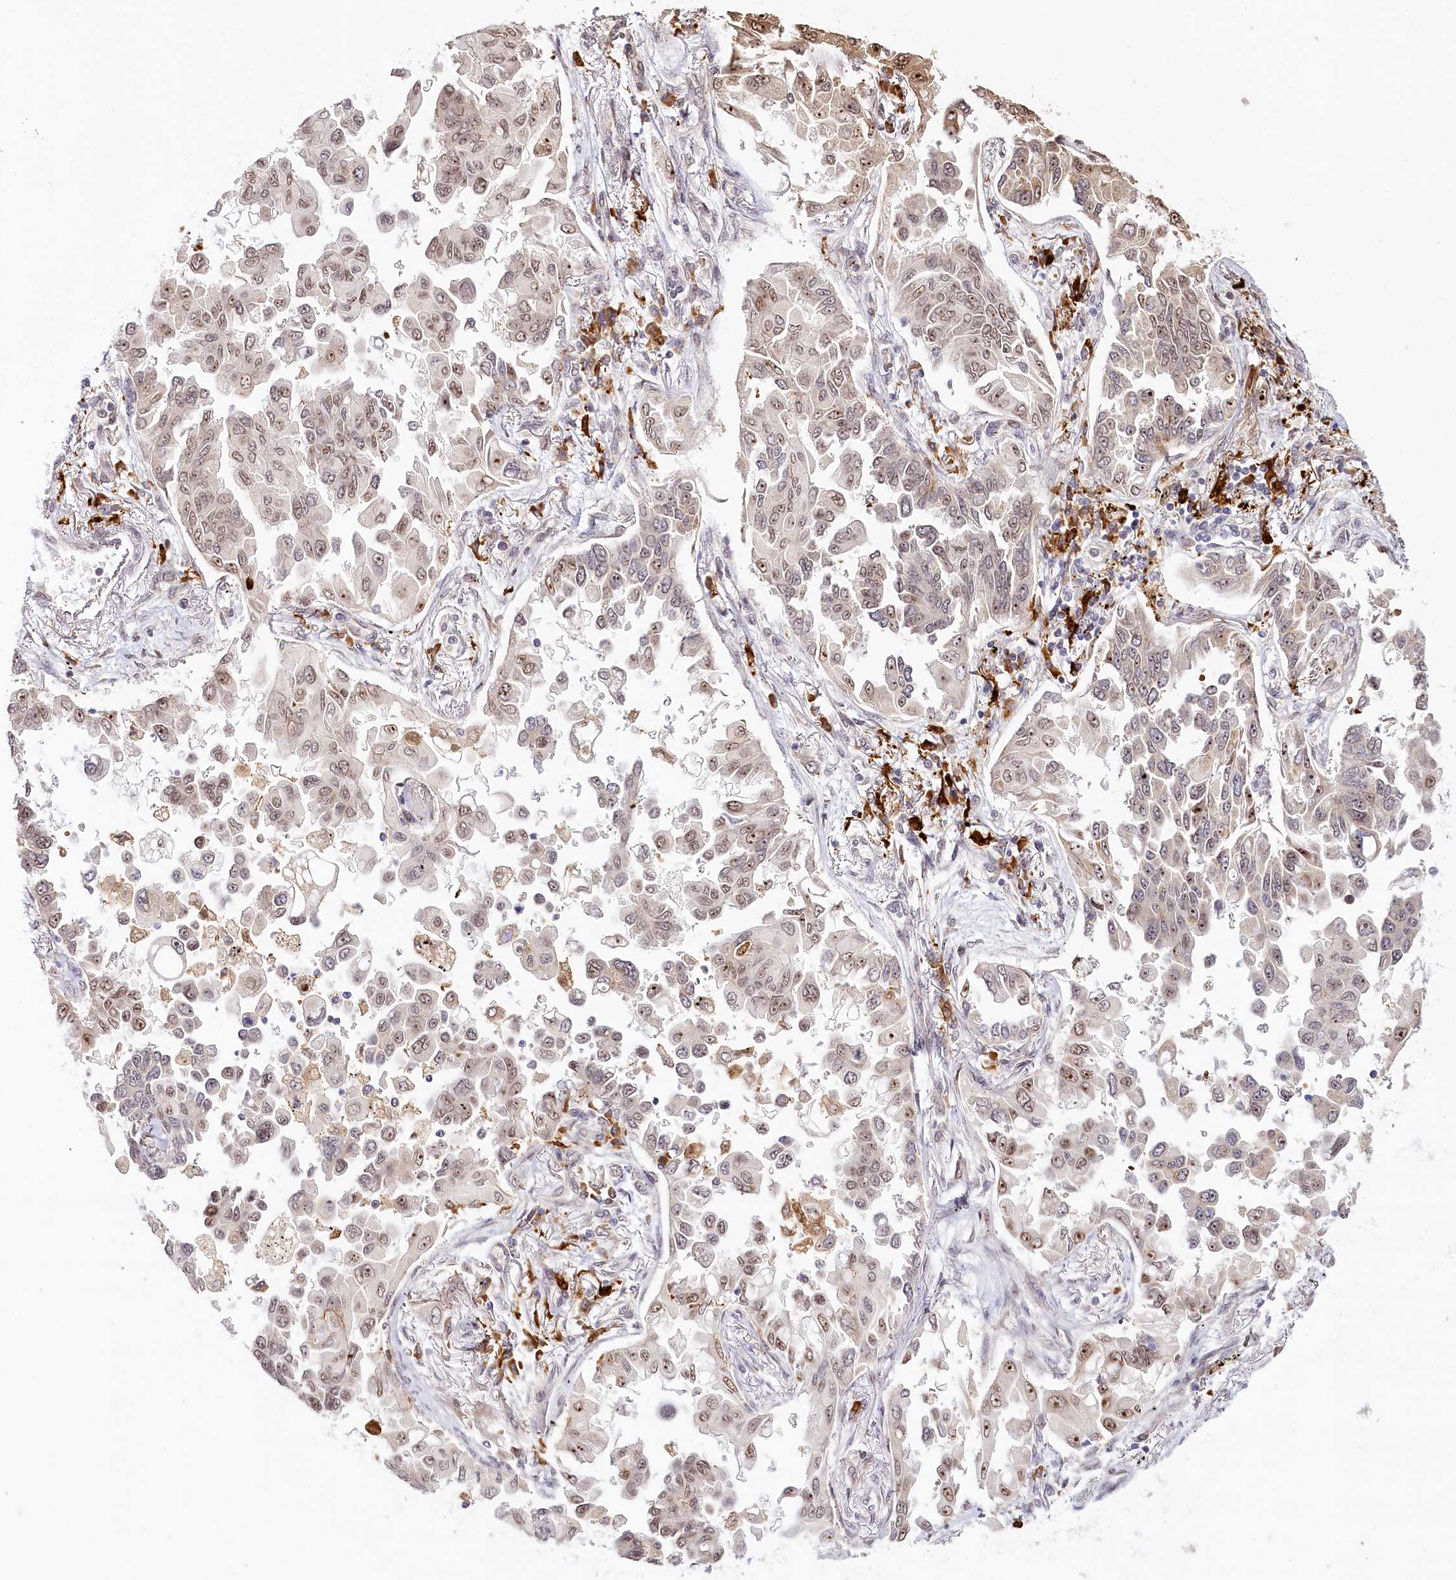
{"staining": {"intensity": "moderate", "quantity": "25%-75%", "location": "nuclear"}, "tissue": "lung cancer", "cell_type": "Tumor cells", "image_type": "cancer", "snomed": [{"axis": "morphology", "description": "Adenocarcinoma, NOS"}, {"axis": "topography", "description": "Lung"}], "caption": "Lung cancer stained for a protein (brown) displays moderate nuclear positive positivity in about 25%-75% of tumor cells.", "gene": "WDR36", "patient": {"sex": "female", "age": 67}}